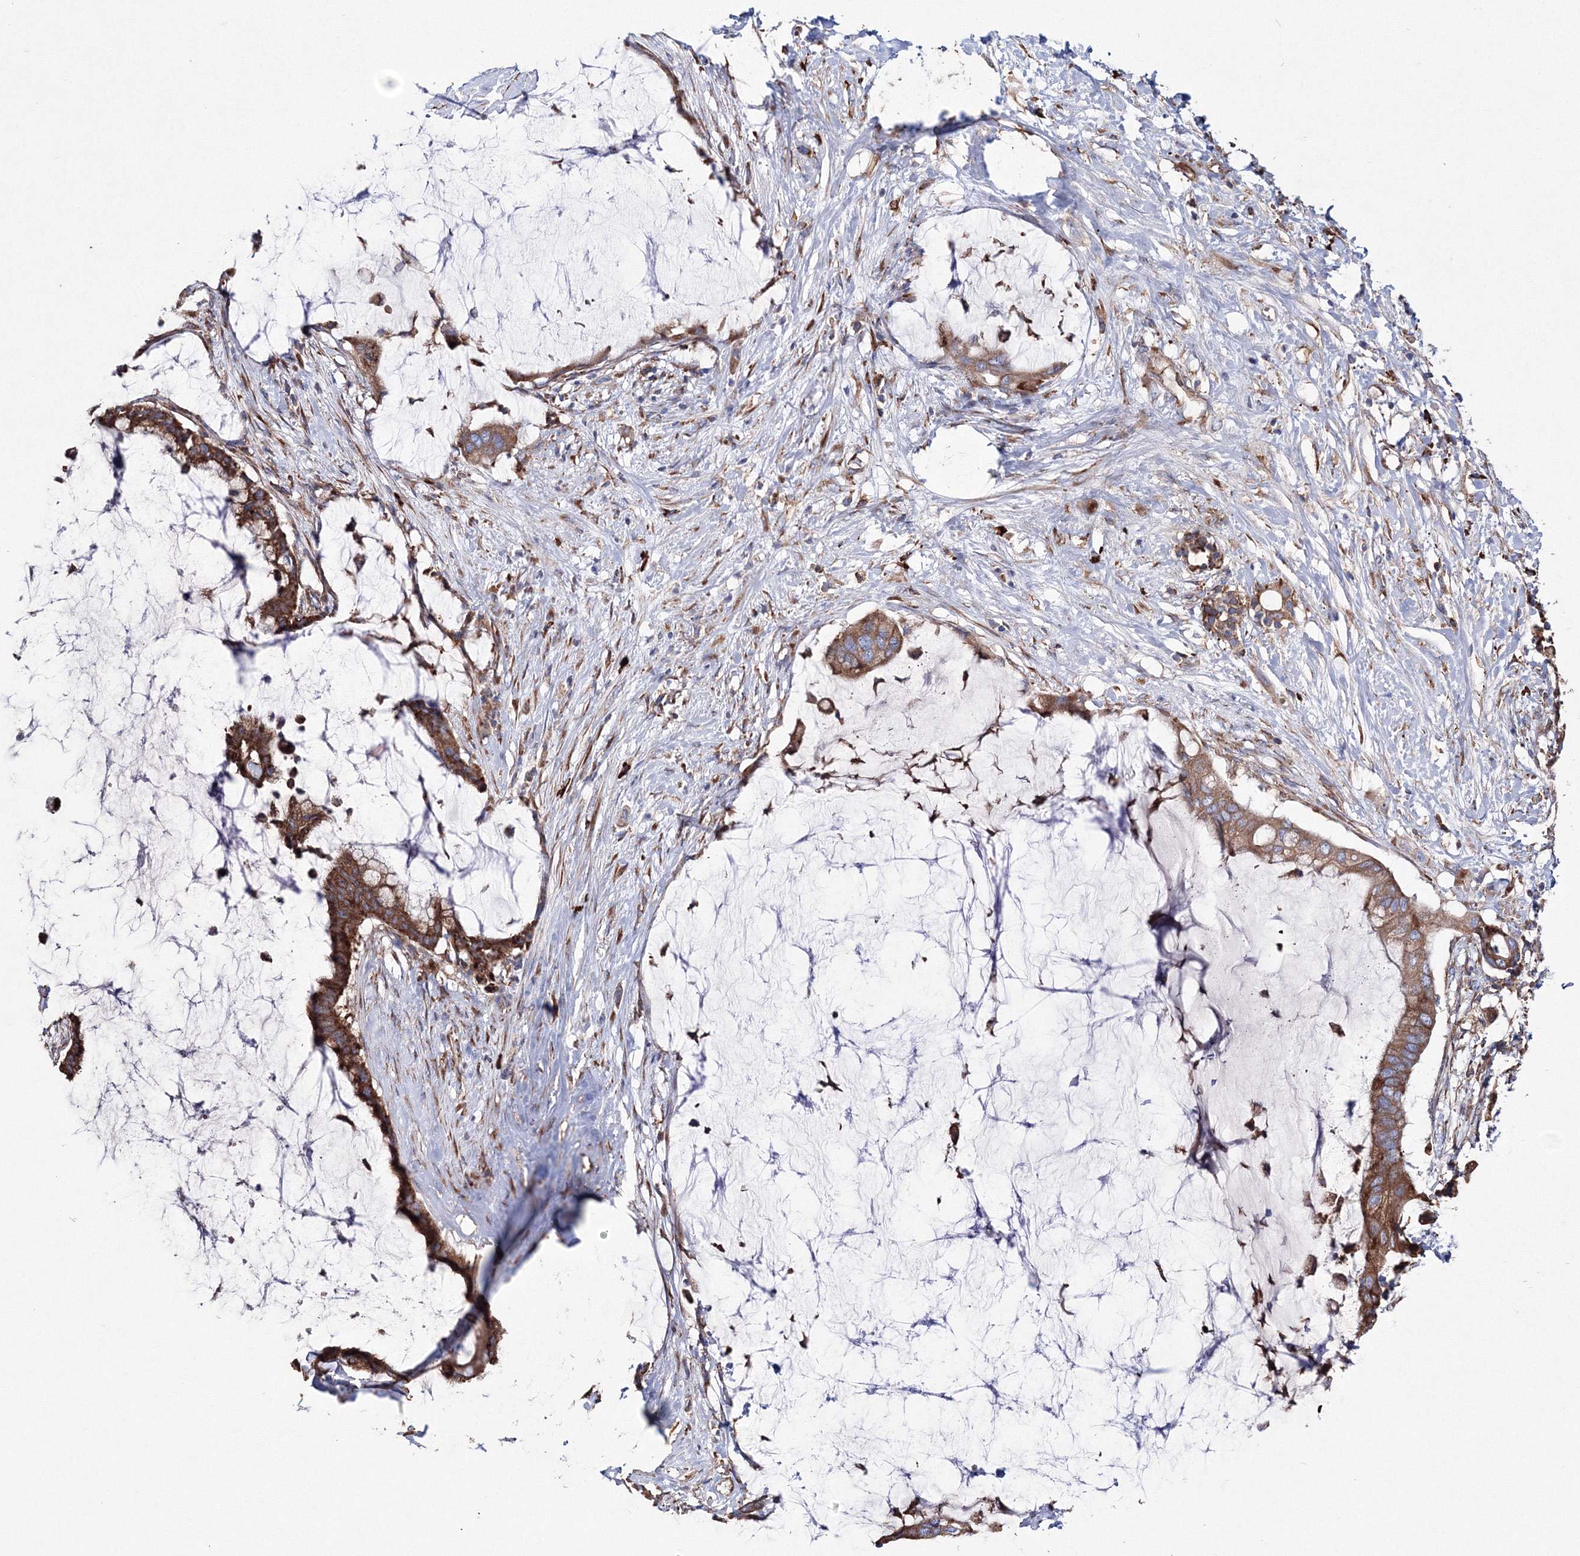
{"staining": {"intensity": "moderate", "quantity": ">75%", "location": "cytoplasmic/membranous"}, "tissue": "pancreatic cancer", "cell_type": "Tumor cells", "image_type": "cancer", "snomed": [{"axis": "morphology", "description": "Adenocarcinoma, NOS"}, {"axis": "topography", "description": "Pancreas"}], "caption": "There is medium levels of moderate cytoplasmic/membranous staining in tumor cells of pancreatic cancer, as demonstrated by immunohistochemical staining (brown color).", "gene": "VPS8", "patient": {"sex": "male", "age": 41}}